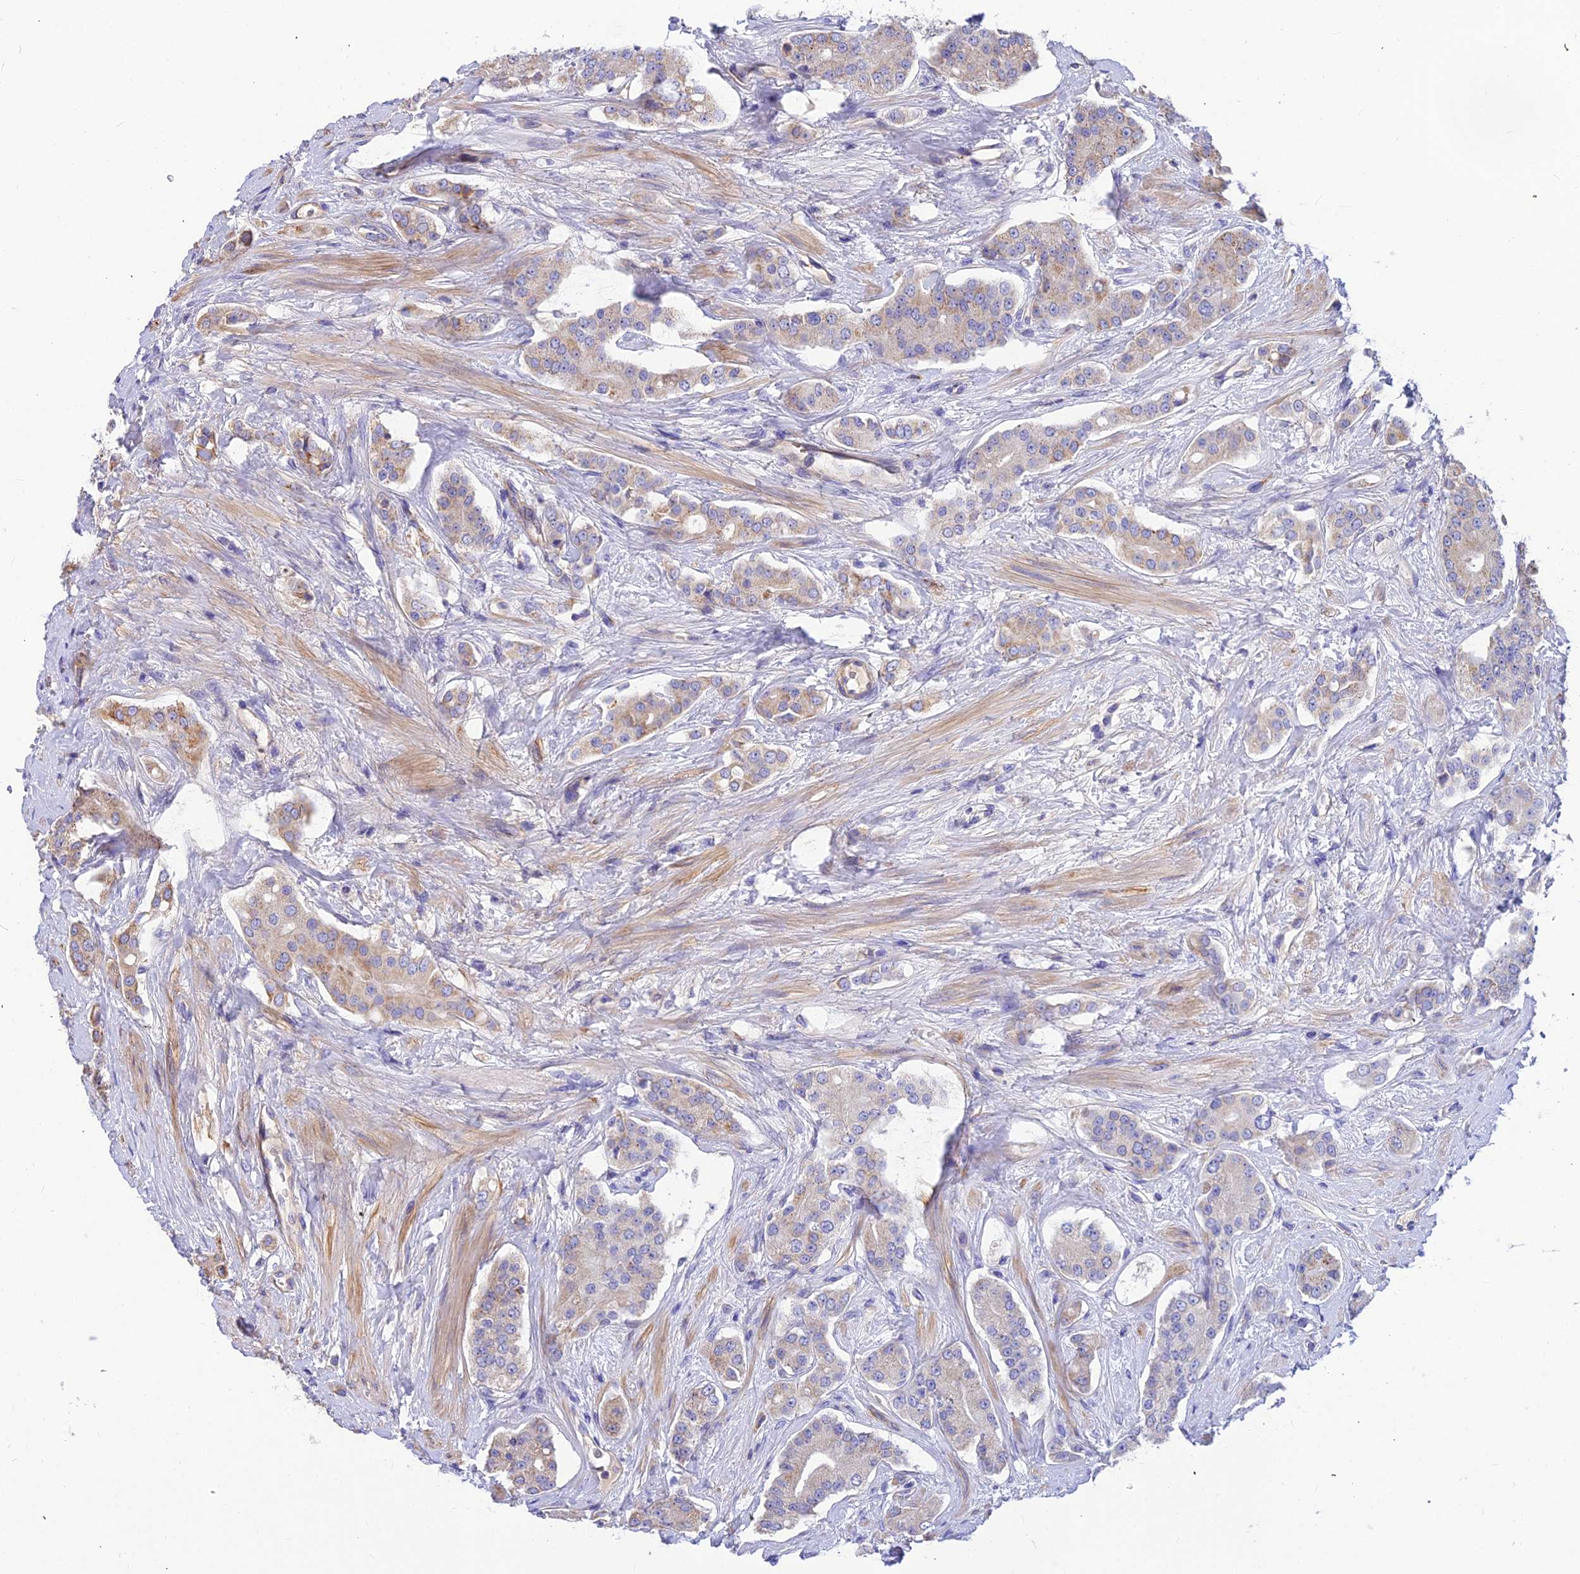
{"staining": {"intensity": "weak", "quantity": "<25%", "location": "cytoplasmic/membranous"}, "tissue": "prostate cancer", "cell_type": "Tumor cells", "image_type": "cancer", "snomed": [{"axis": "morphology", "description": "Adenocarcinoma, High grade"}, {"axis": "topography", "description": "Prostate"}], "caption": "Immunohistochemistry of human prostate cancer (high-grade adenocarcinoma) reveals no positivity in tumor cells. (DAB (3,3'-diaminobenzidine) immunohistochemistry (IHC), high magnification).", "gene": "ASPHD1", "patient": {"sex": "male", "age": 71}}